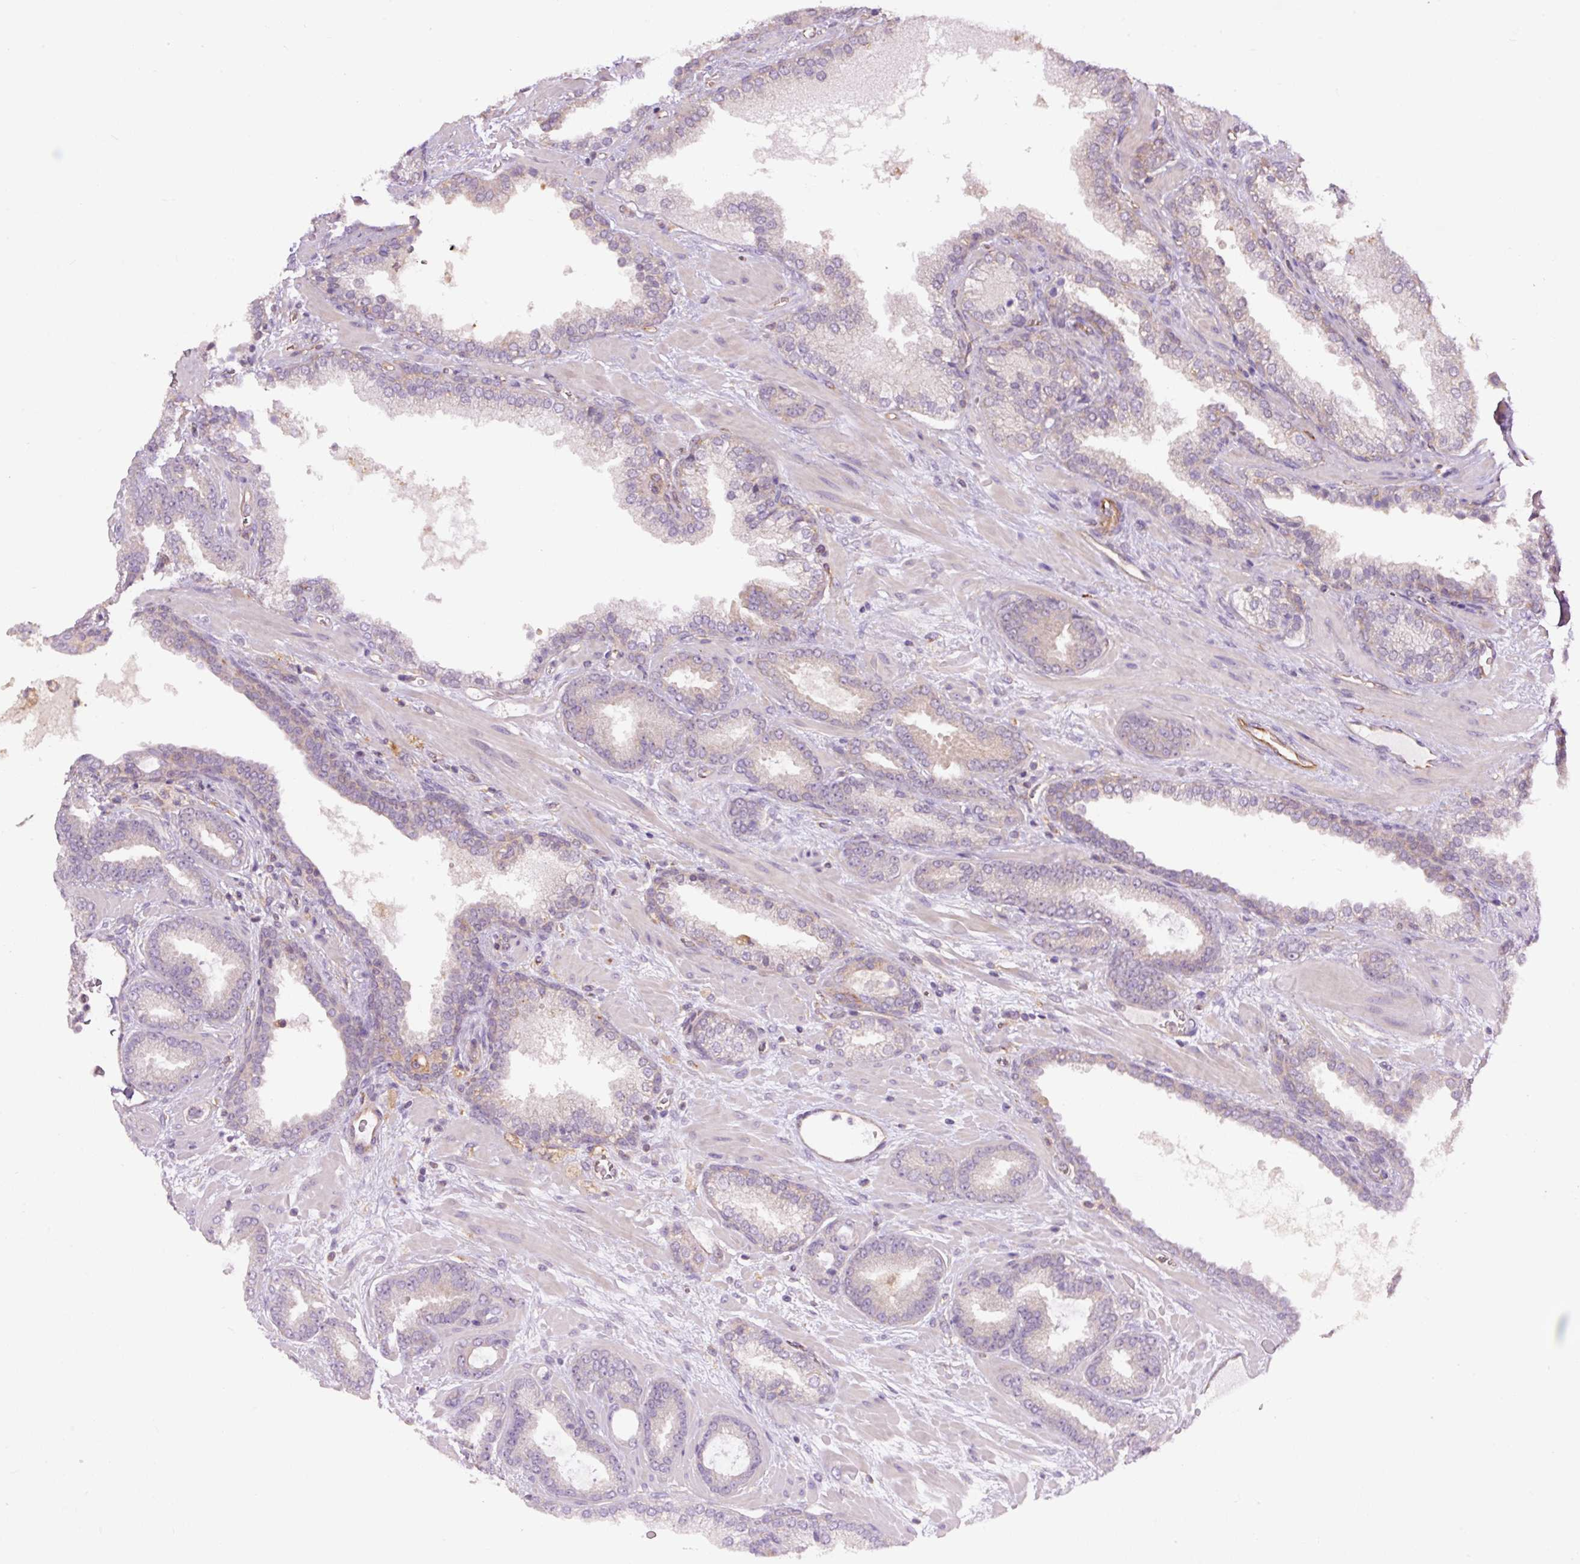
{"staining": {"intensity": "weak", "quantity": "<25%", "location": "cytoplasmic/membranous"}, "tissue": "prostate cancer", "cell_type": "Tumor cells", "image_type": "cancer", "snomed": [{"axis": "morphology", "description": "Adenocarcinoma, Low grade"}, {"axis": "topography", "description": "Prostate"}], "caption": "DAB (3,3'-diaminobenzidine) immunohistochemical staining of prostate adenocarcinoma (low-grade) displays no significant expression in tumor cells. (DAB (3,3'-diaminobenzidine) immunohistochemistry visualized using brightfield microscopy, high magnification).", "gene": "PCK2", "patient": {"sex": "male", "age": 62}}